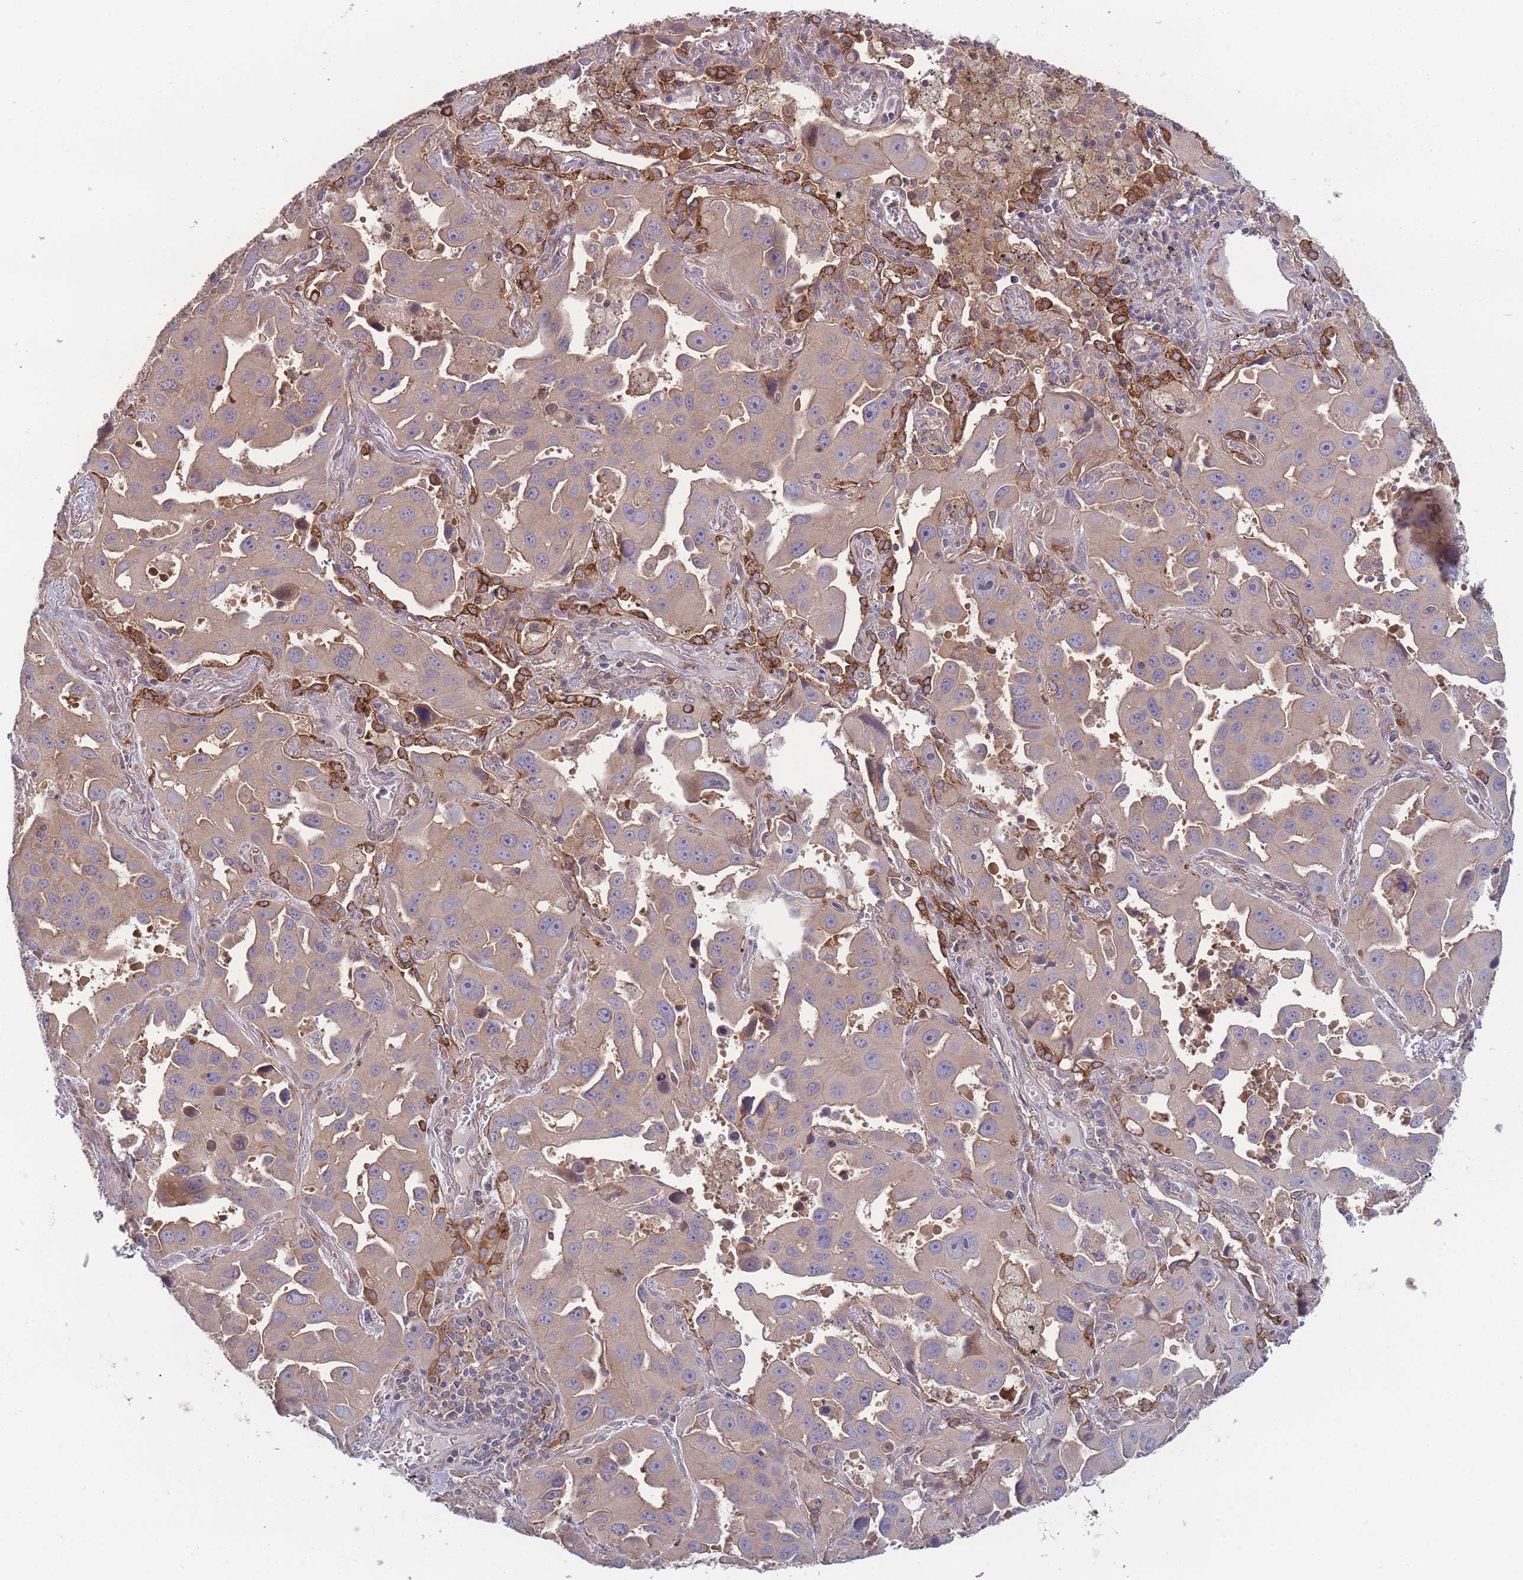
{"staining": {"intensity": "weak", "quantity": "25%-75%", "location": "cytoplasmic/membranous"}, "tissue": "lung cancer", "cell_type": "Tumor cells", "image_type": "cancer", "snomed": [{"axis": "morphology", "description": "Adenocarcinoma, NOS"}, {"axis": "topography", "description": "Lung"}], "caption": "A histopathology image showing weak cytoplasmic/membranous staining in approximately 25%-75% of tumor cells in lung cancer, as visualized by brown immunohistochemical staining.", "gene": "STEAP3", "patient": {"sex": "male", "age": 66}}